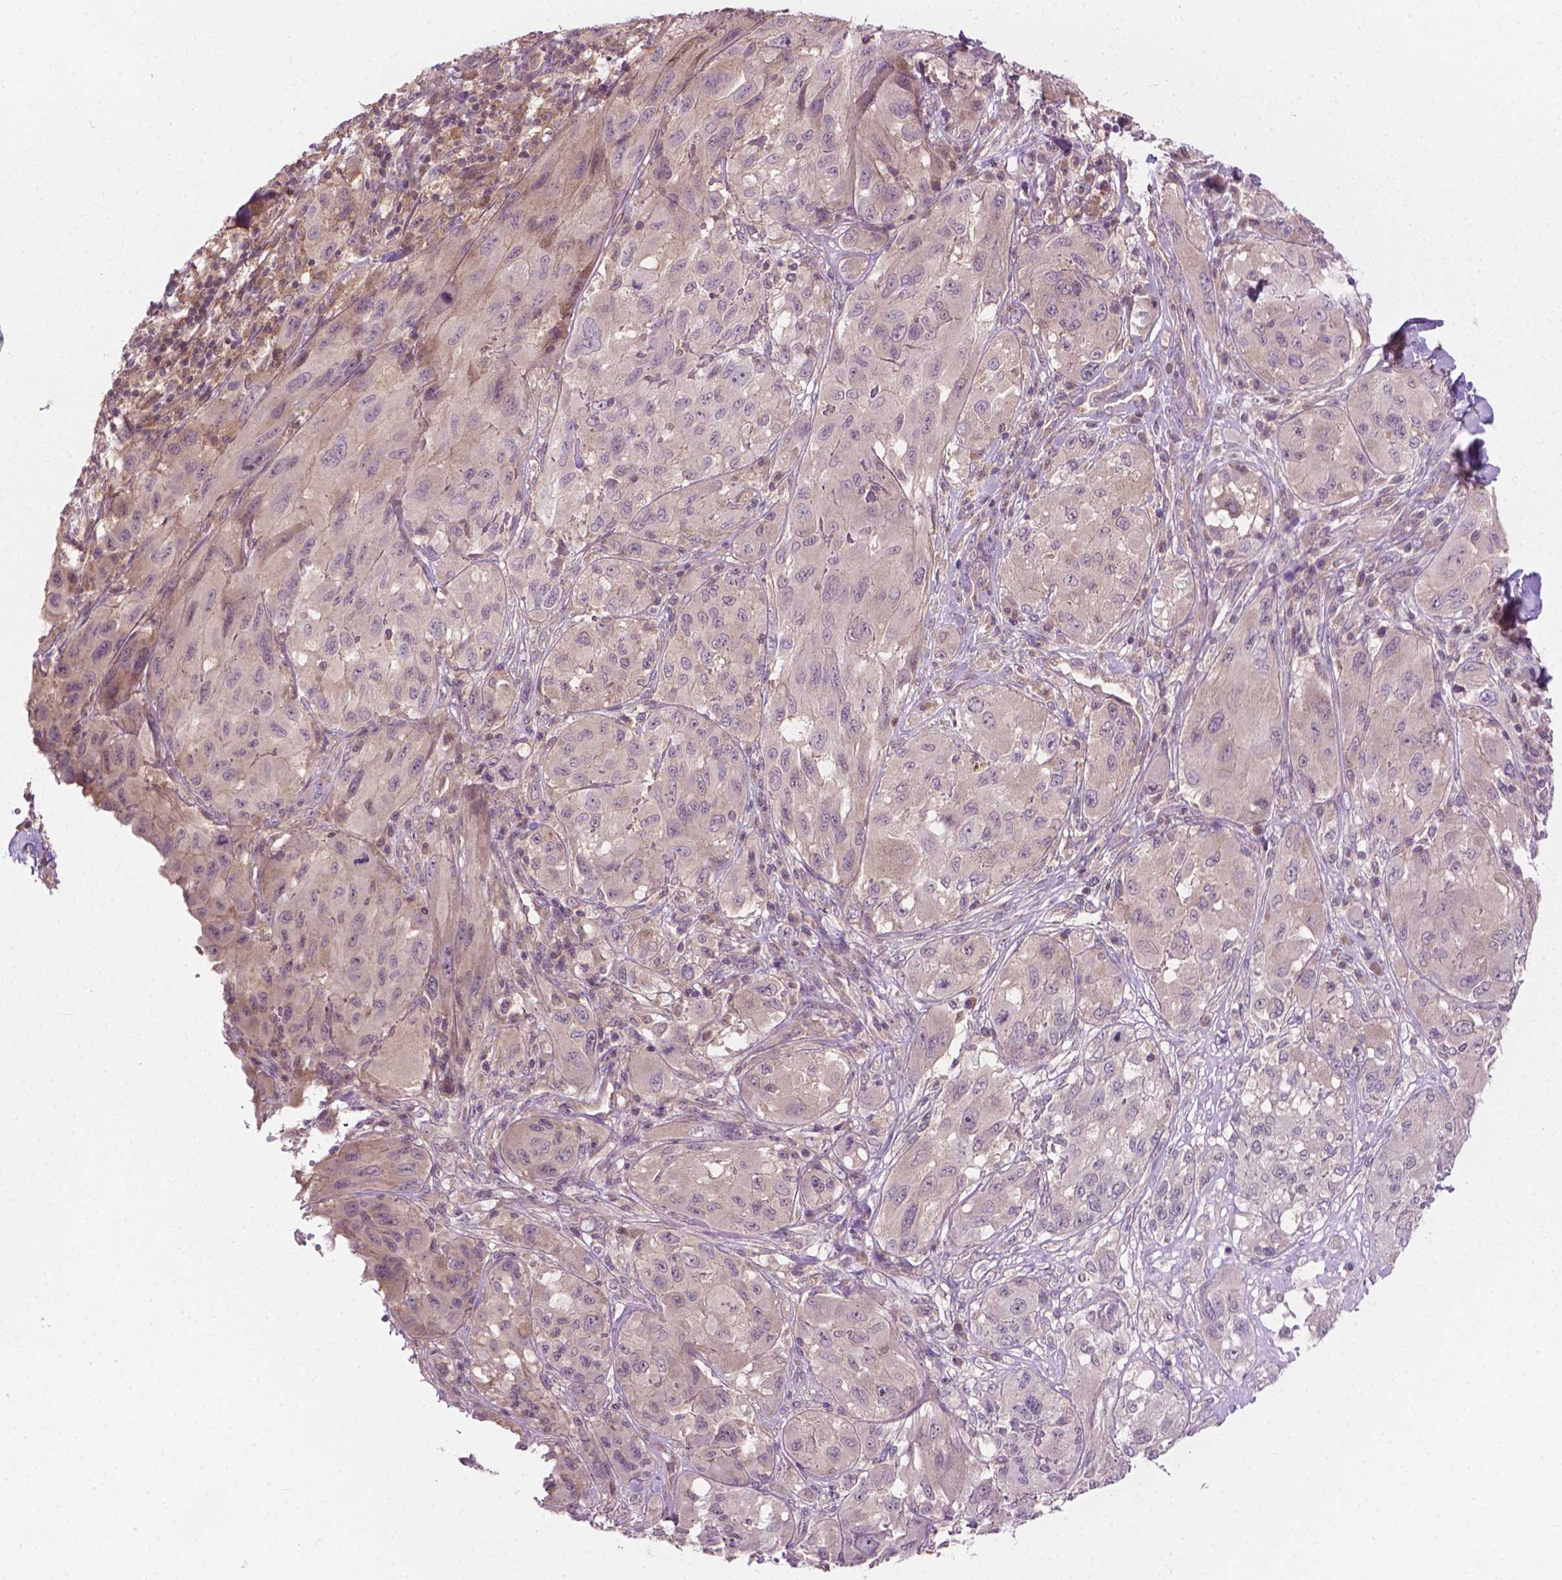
{"staining": {"intensity": "weak", "quantity": "<25%", "location": "cytoplasmic/membranous"}, "tissue": "melanoma", "cell_type": "Tumor cells", "image_type": "cancer", "snomed": [{"axis": "morphology", "description": "Malignant melanoma, NOS"}, {"axis": "topography", "description": "Skin"}], "caption": "An immunohistochemistry micrograph of melanoma is shown. There is no staining in tumor cells of melanoma.", "gene": "MZT1", "patient": {"sex": "female", "age": 91}}